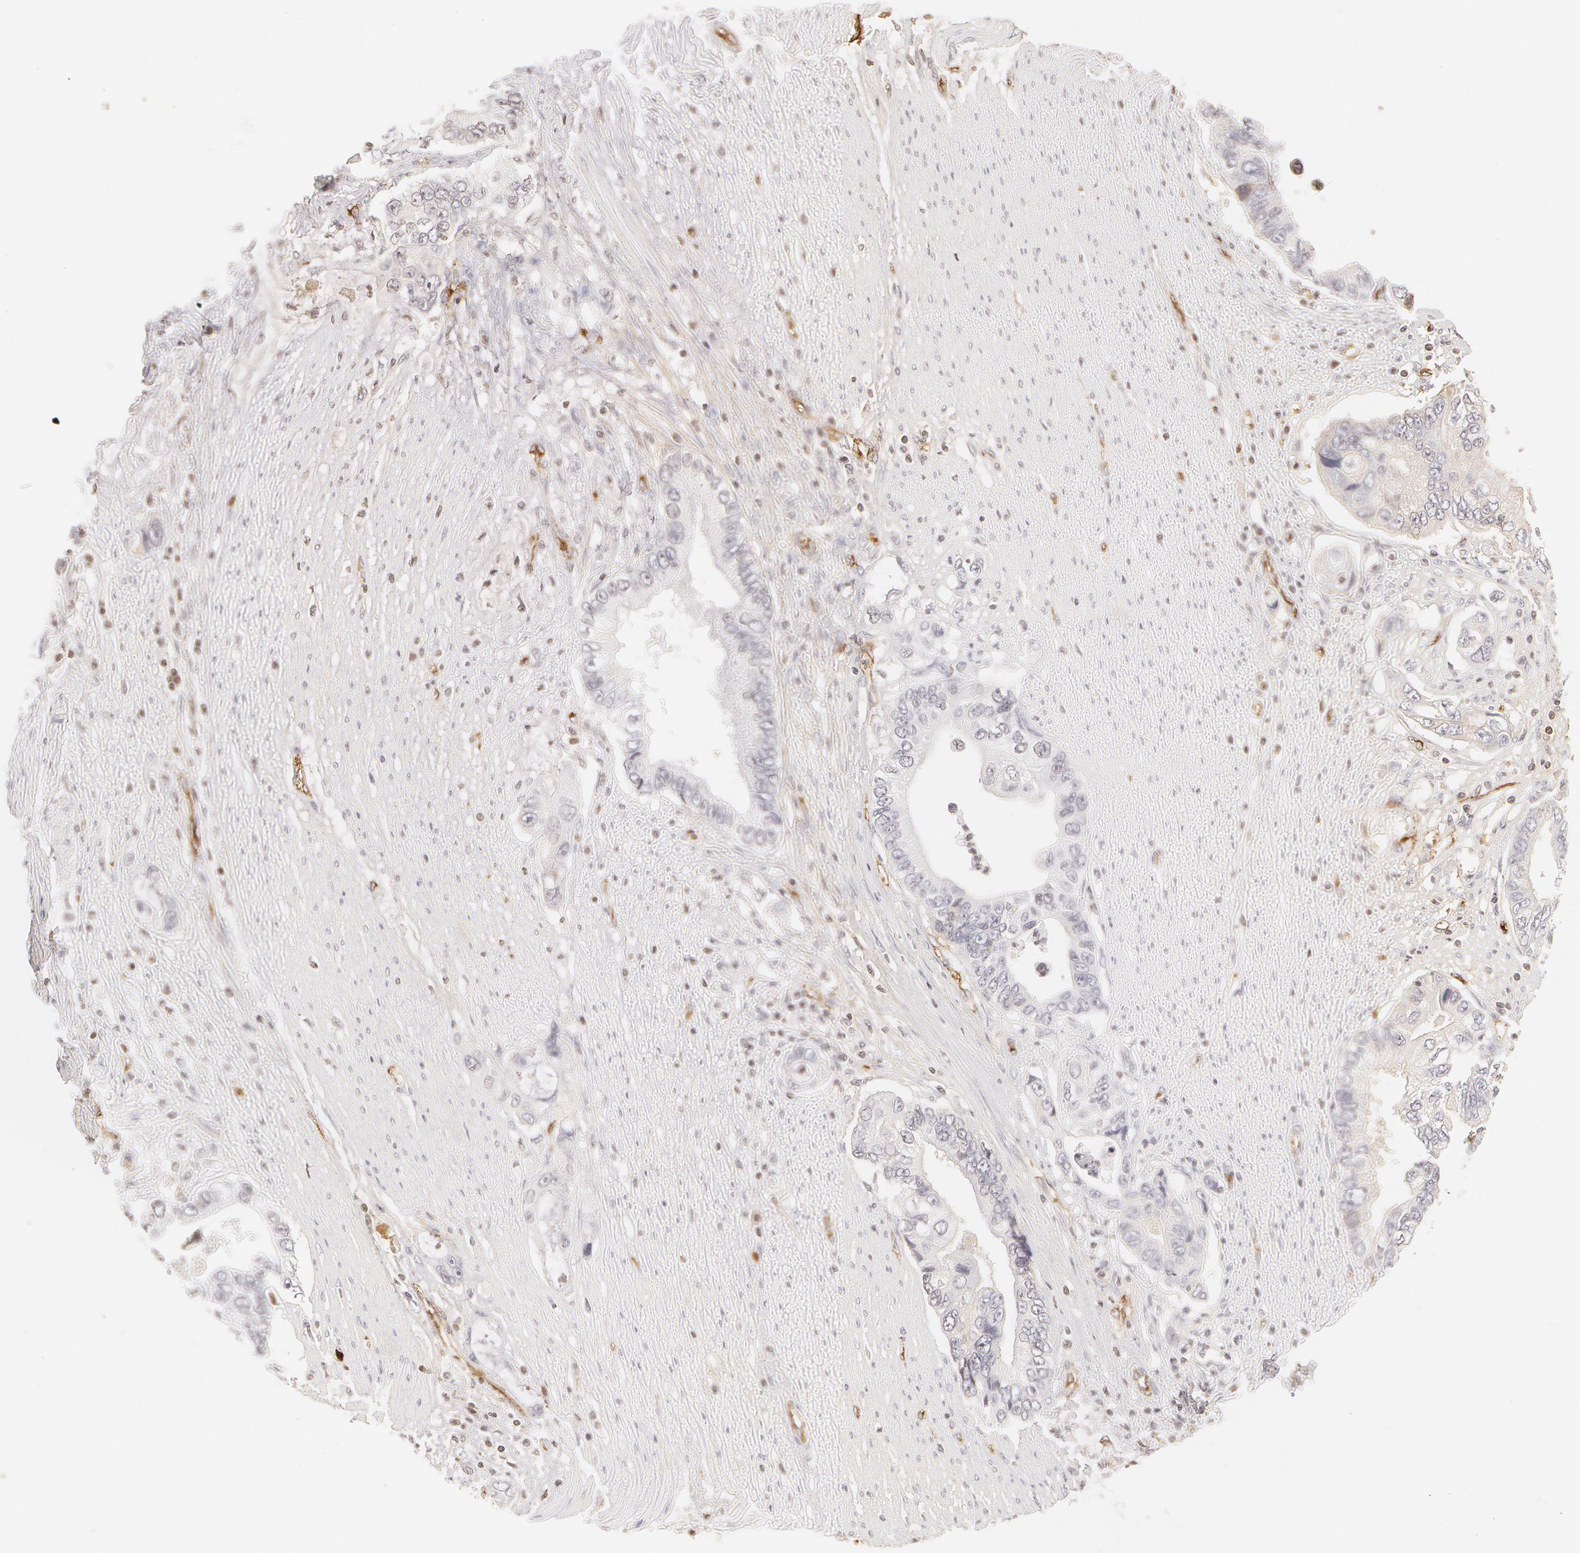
{"staining": {"intensity": "negative", "quantity": "none", "location": "none"}, "tissue": "pancreatic cancer", "cell_type": "Tumor cells", "image_type": "cancer", "snomed": [{"axis": "morphology", "description": "Adenocarcinoma, NOS"}, {"axis": "topography", "description": "Pancreas"}, {"axis": "topography", "description": "Stomach, upper"}], "caption": "An immunohistochemistry image of pancreatic adenocarcinoma is shown. There is no staining in tumor cells of pancreatic adenocarcinoma. (DAB immunohistochemistry (IHC), high magnification).", "gene": "VWF", "patient": {"sex": "male", "age": 77}}